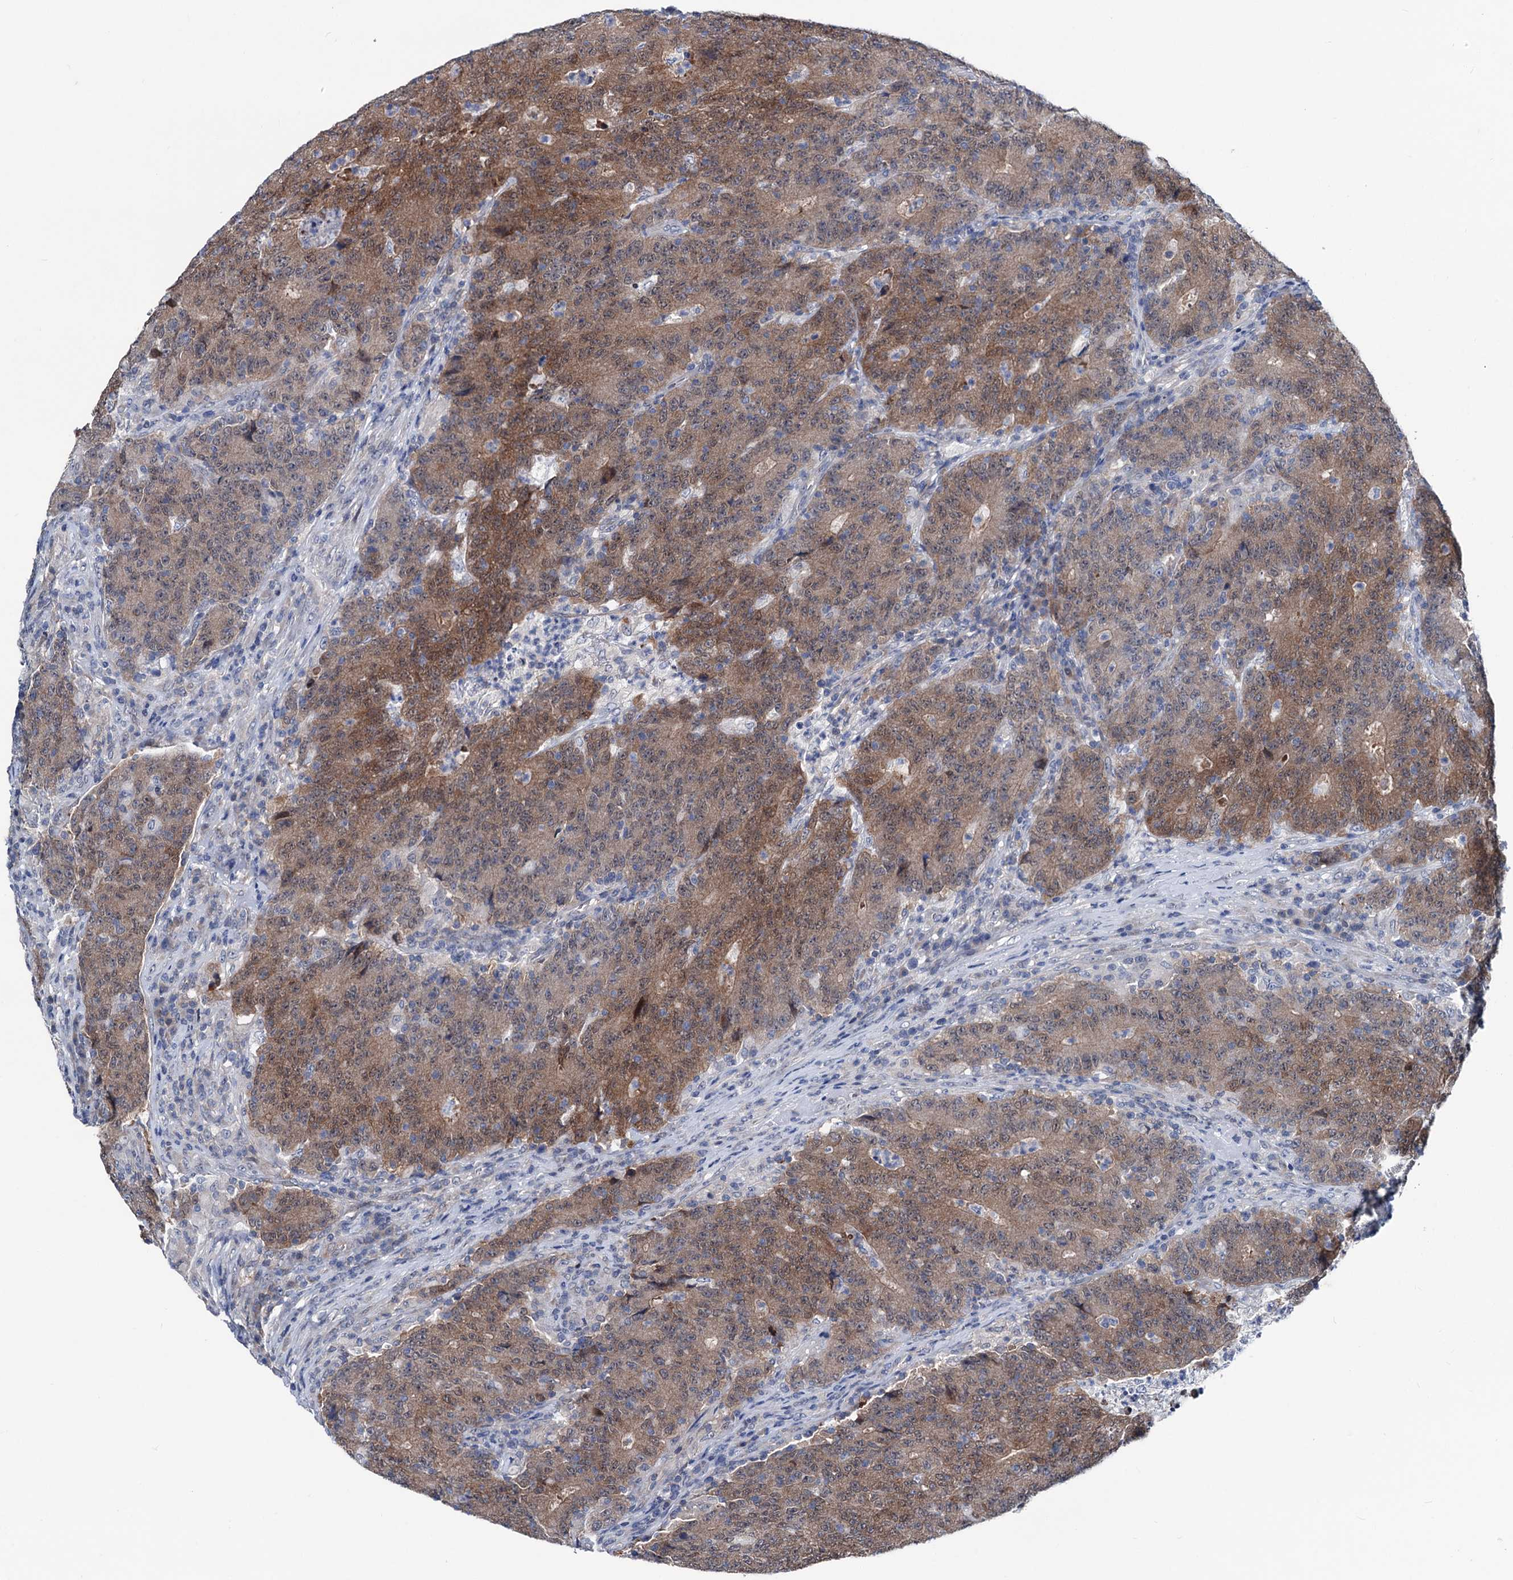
{"staining": {"intensity": "moderate", "quantity": ">75%", "location": "cytoplasmic/membranous"}, "tissue": "colorectal cancer", "cell_type": "Tumor cells", "image_type": "cancer", "snomed": [{"axis": "morphology", "description": "Adenocarcinoma, NOS"}, {"axis": "topography", "description": "Colon"}], "caption": "Tumor cells show moderate cytoplasmic/membranous positivity in about >75% of cells in colorectal adenocarcinoma. Immunohistochemistry stains the protein of interest in brown and the nuclei are stained blue.", "gene": "GLO1", "patient": {"sex": "female", "age": 75}}